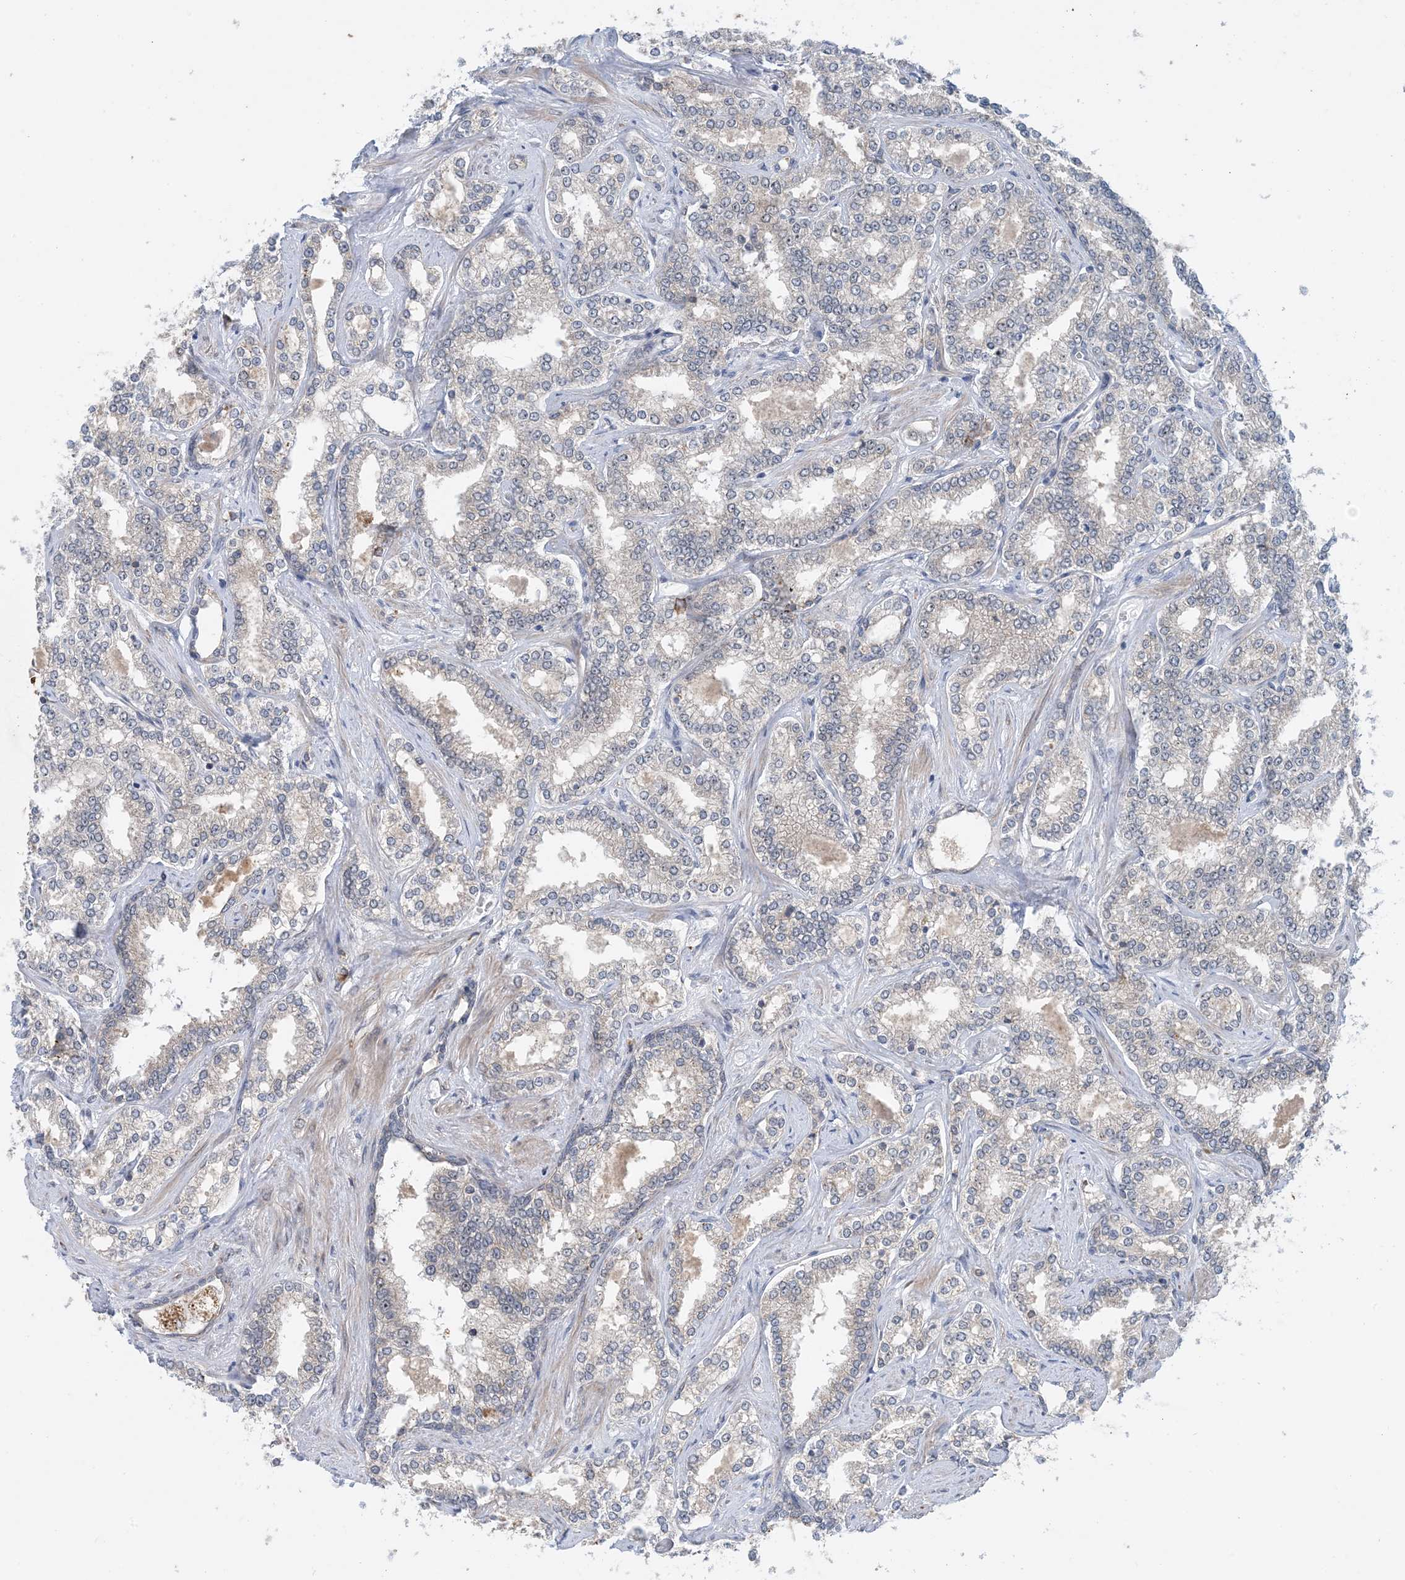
{"staining": {"intensity": "negative", "quantity": "none", "location": "none"}, "tissue": "prostate cancer", "cell_type": "Tumor cells", "image_type": "cancer", "snomed": [{"axis": "morphology", "description": "Normal tissue, NOS"}, {"axis": "morphology", "description": "Adenocarcinoma, High grade"}, {"axis": "topography", "description": "Prostate"}], "caption": "Tumor cells are negative for brown protein staining in high-grade adenocarcinoma (prostate).", "gene": "PHOSPHO2", "patient": {"sex": "male", "age": 83}}